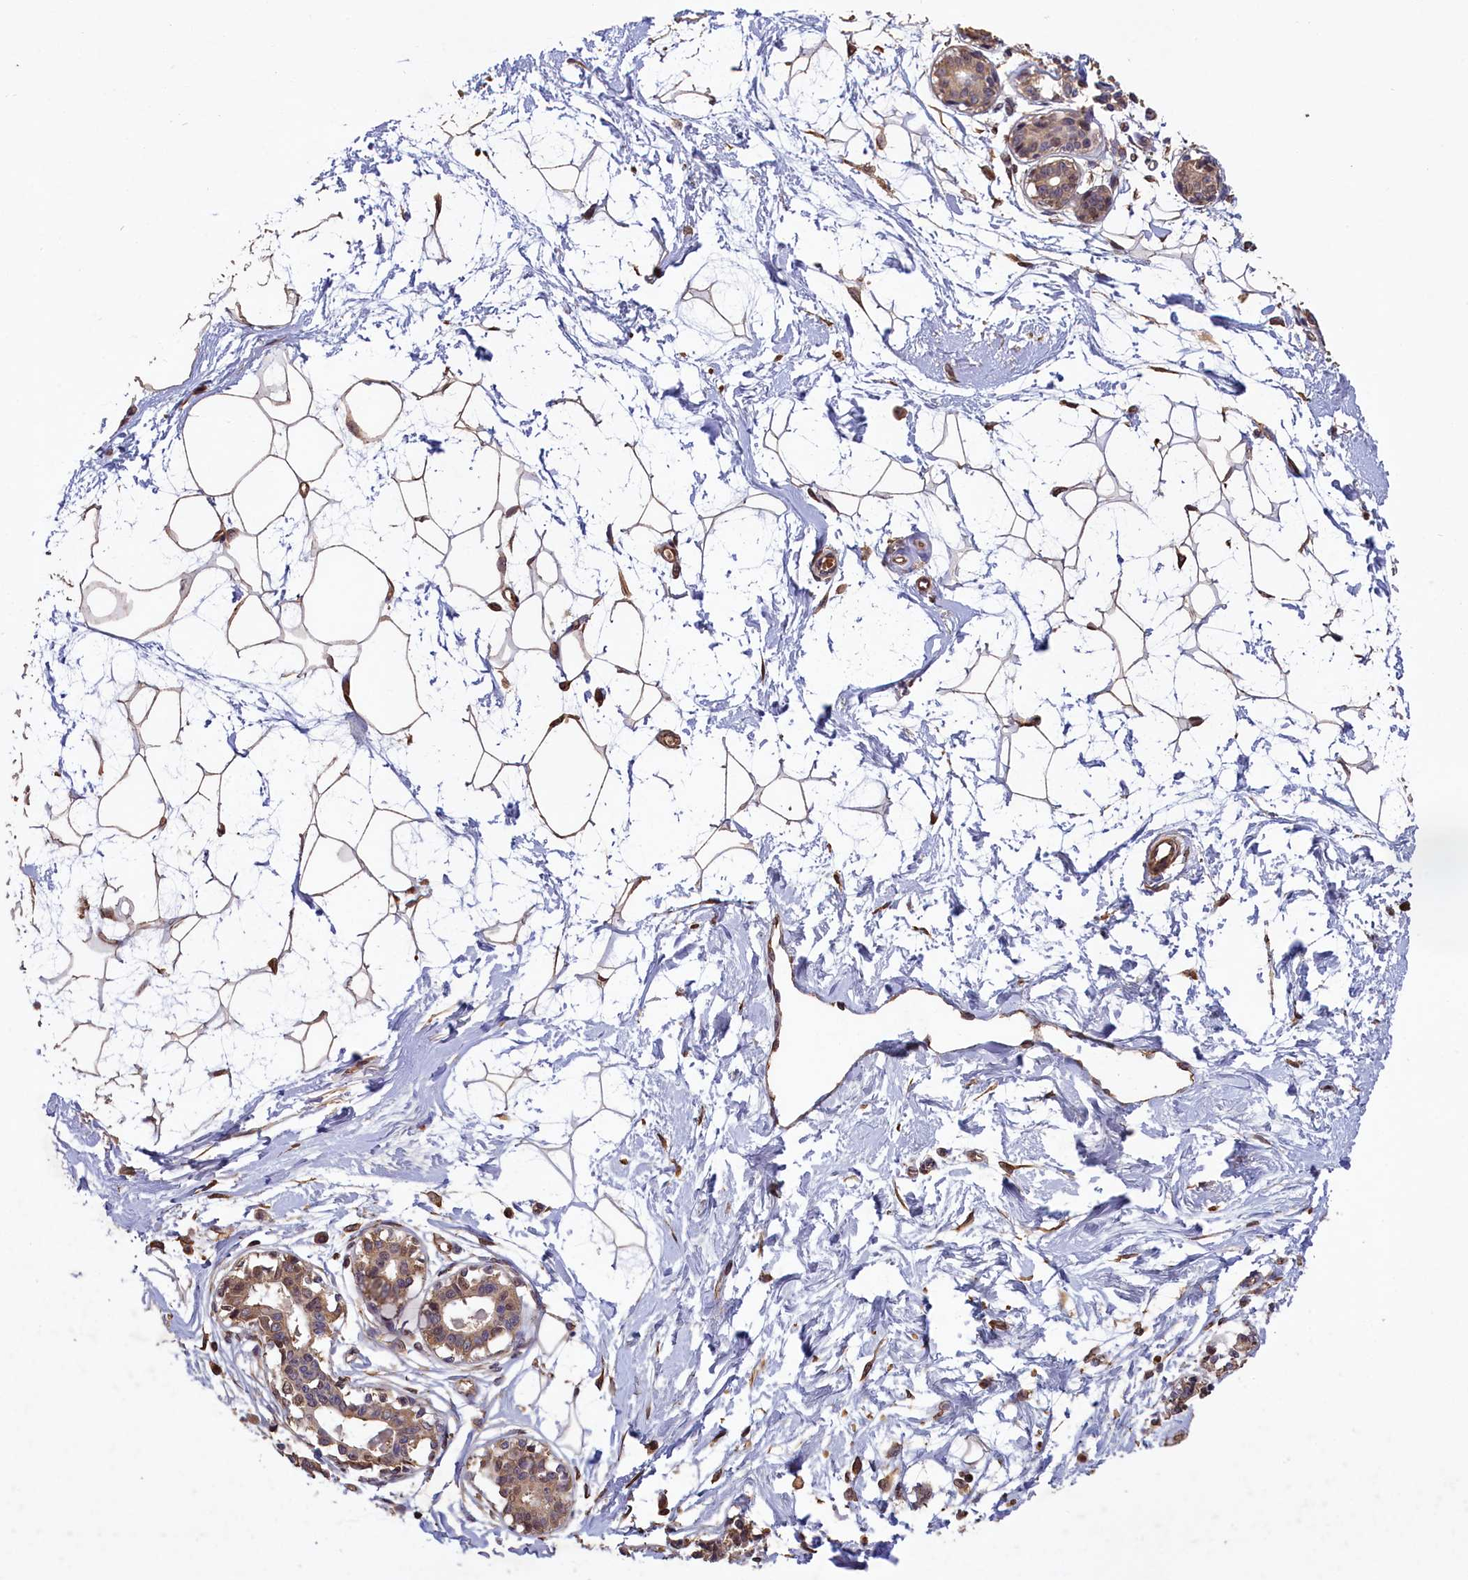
{"staining": {"intensity": "negative", "quantity": "none", "location": "none"}, "tissue": "breast", "cell_type": "Adipocytes", "image_type": "normal", "snomed": [{"axis": "morphology", "description": "Normal tissue, NOS"}, {"axis": "topography", "description": "Breast"}], "caption": "DAB (3,3'-diaminobenzidine) immunohistochemical staining of benign human breast shows no significant positivity in adipocytes.", "gene": "CLRN2", "patient": {"sex": "female", "age": 45}}